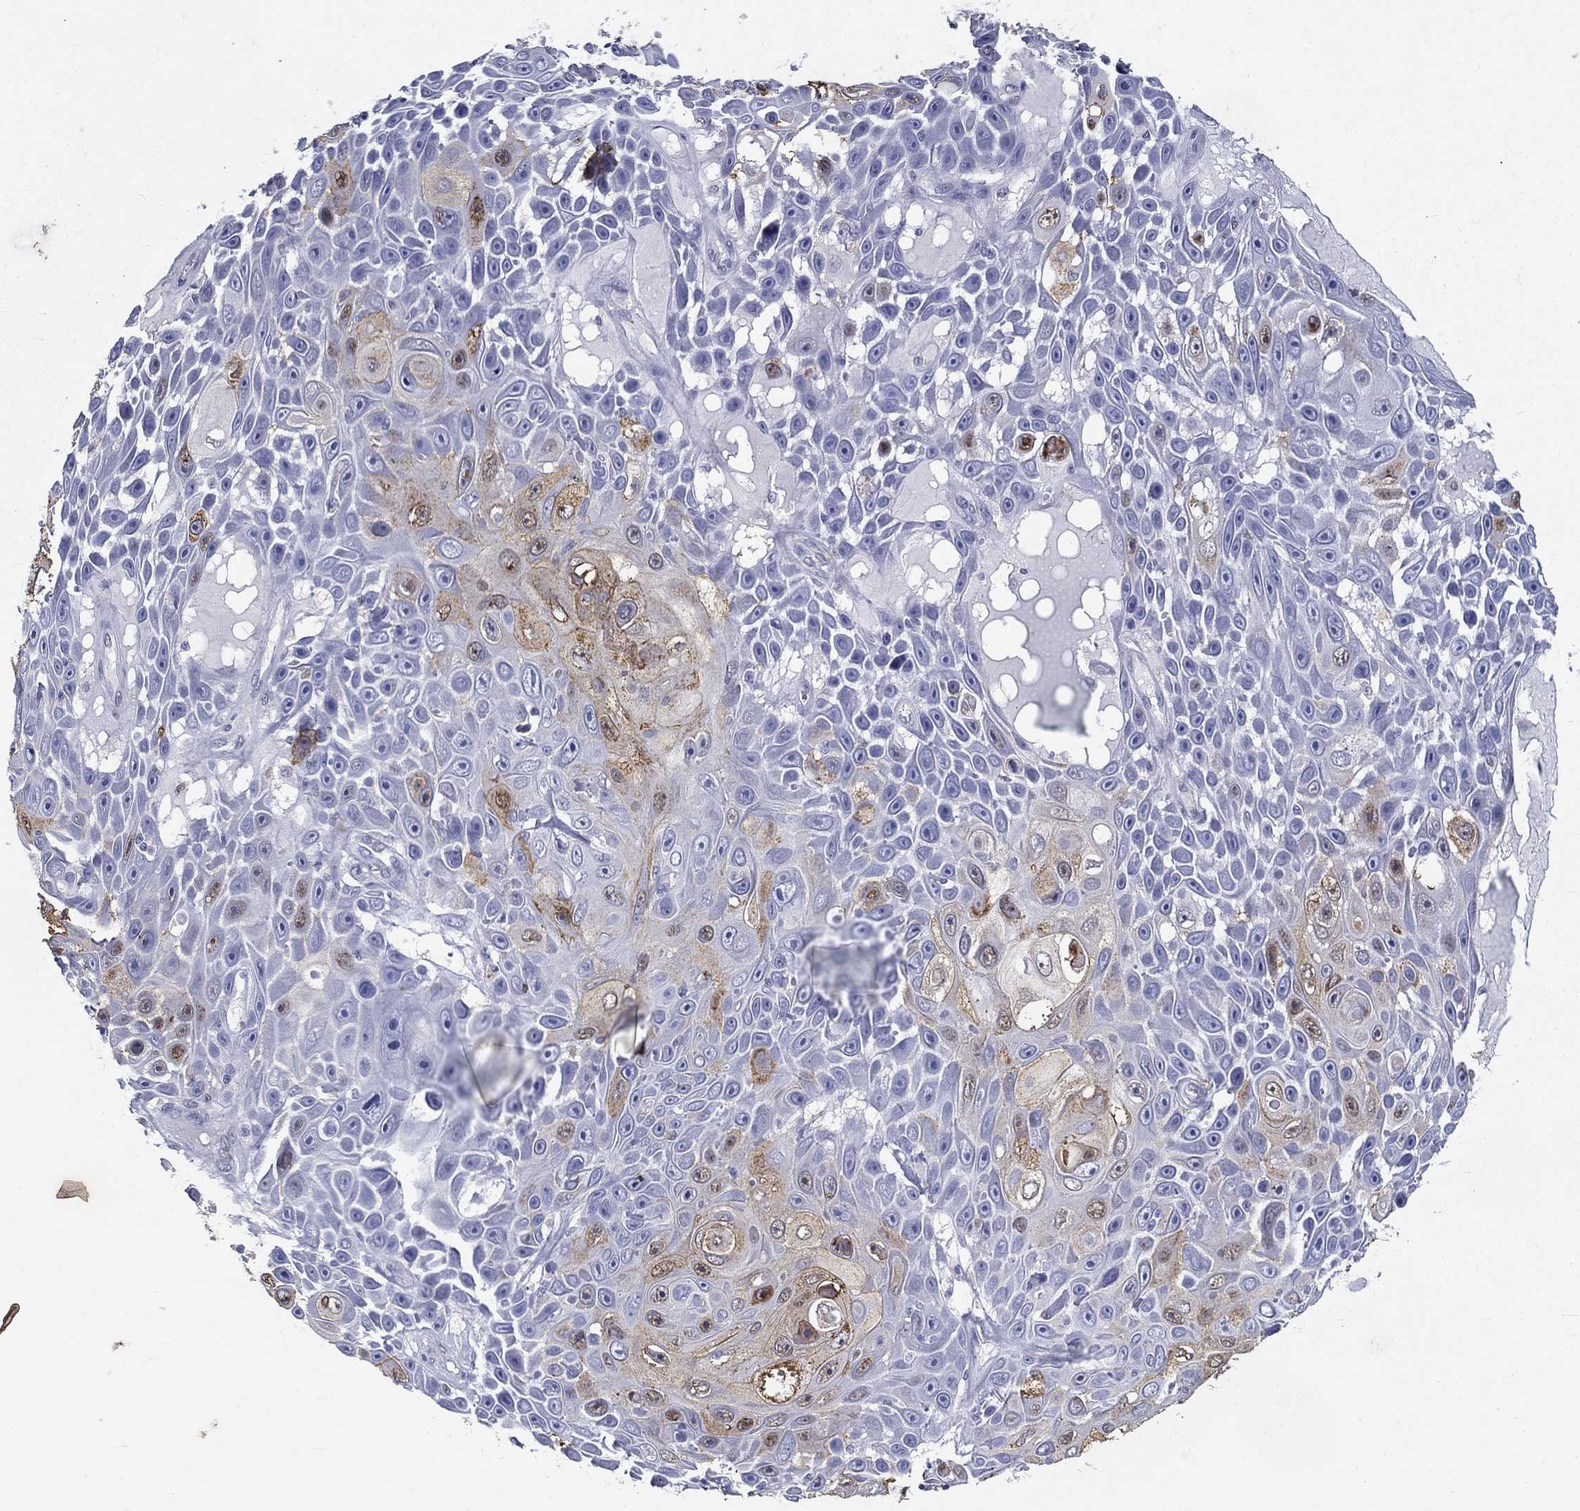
{"staining": {"intensity": "moderate", "quantity": "<25%", "location": "cytoplasmic/membranous"}, "tissue": "skin cancer", "cell_type": "Tumor cells", "image_type": "cancer", "snomed": [{"axis": "morphology", "description": "Squamous cell carcinoma, NOS"}, {"axis": "topography", "description": "Skin"}], "caption": "Moderate cytoplasmic/membranous staining is present in approximately <25% of tumor cells in skin cancer.", "gene": "IGSF8", "patient": {"sex": "male", "age": 82}}